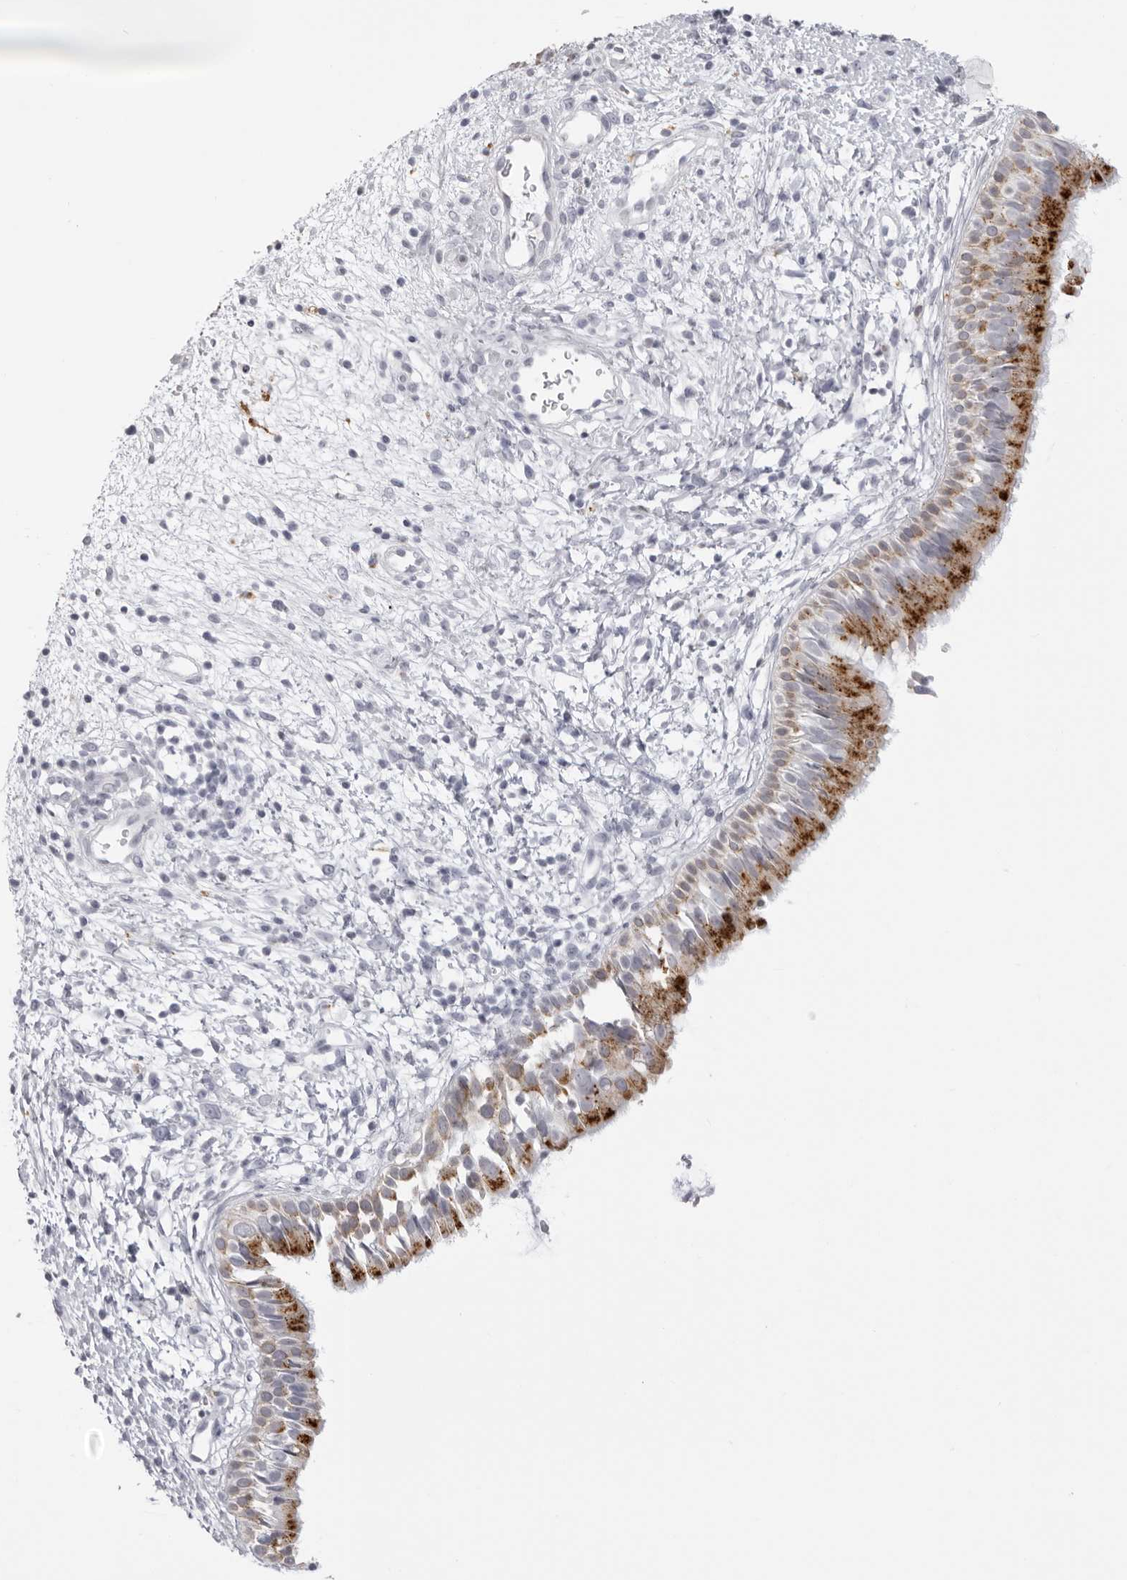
{"staining": {"intensity": "strong", "quantity": ">75%", "location": "cytoplasmic/membranous"}, "tissue": "nasopharynx", "cell_type": "Respiratory epithelial cells", "image_type": "normal", "snomed": [{"axis": "morphology", "description": "Normal tissue, NOS"}, {"axis": "topography", "description": "Nasopharynx"}], "caption": "Respiratory epithelial cells reveal strong cytoplasmic/membranous staining in approximately >75% of cells in normal nasopharynx.", "gene": "IL25", "patient": {"sex": "male", "age": 22}}